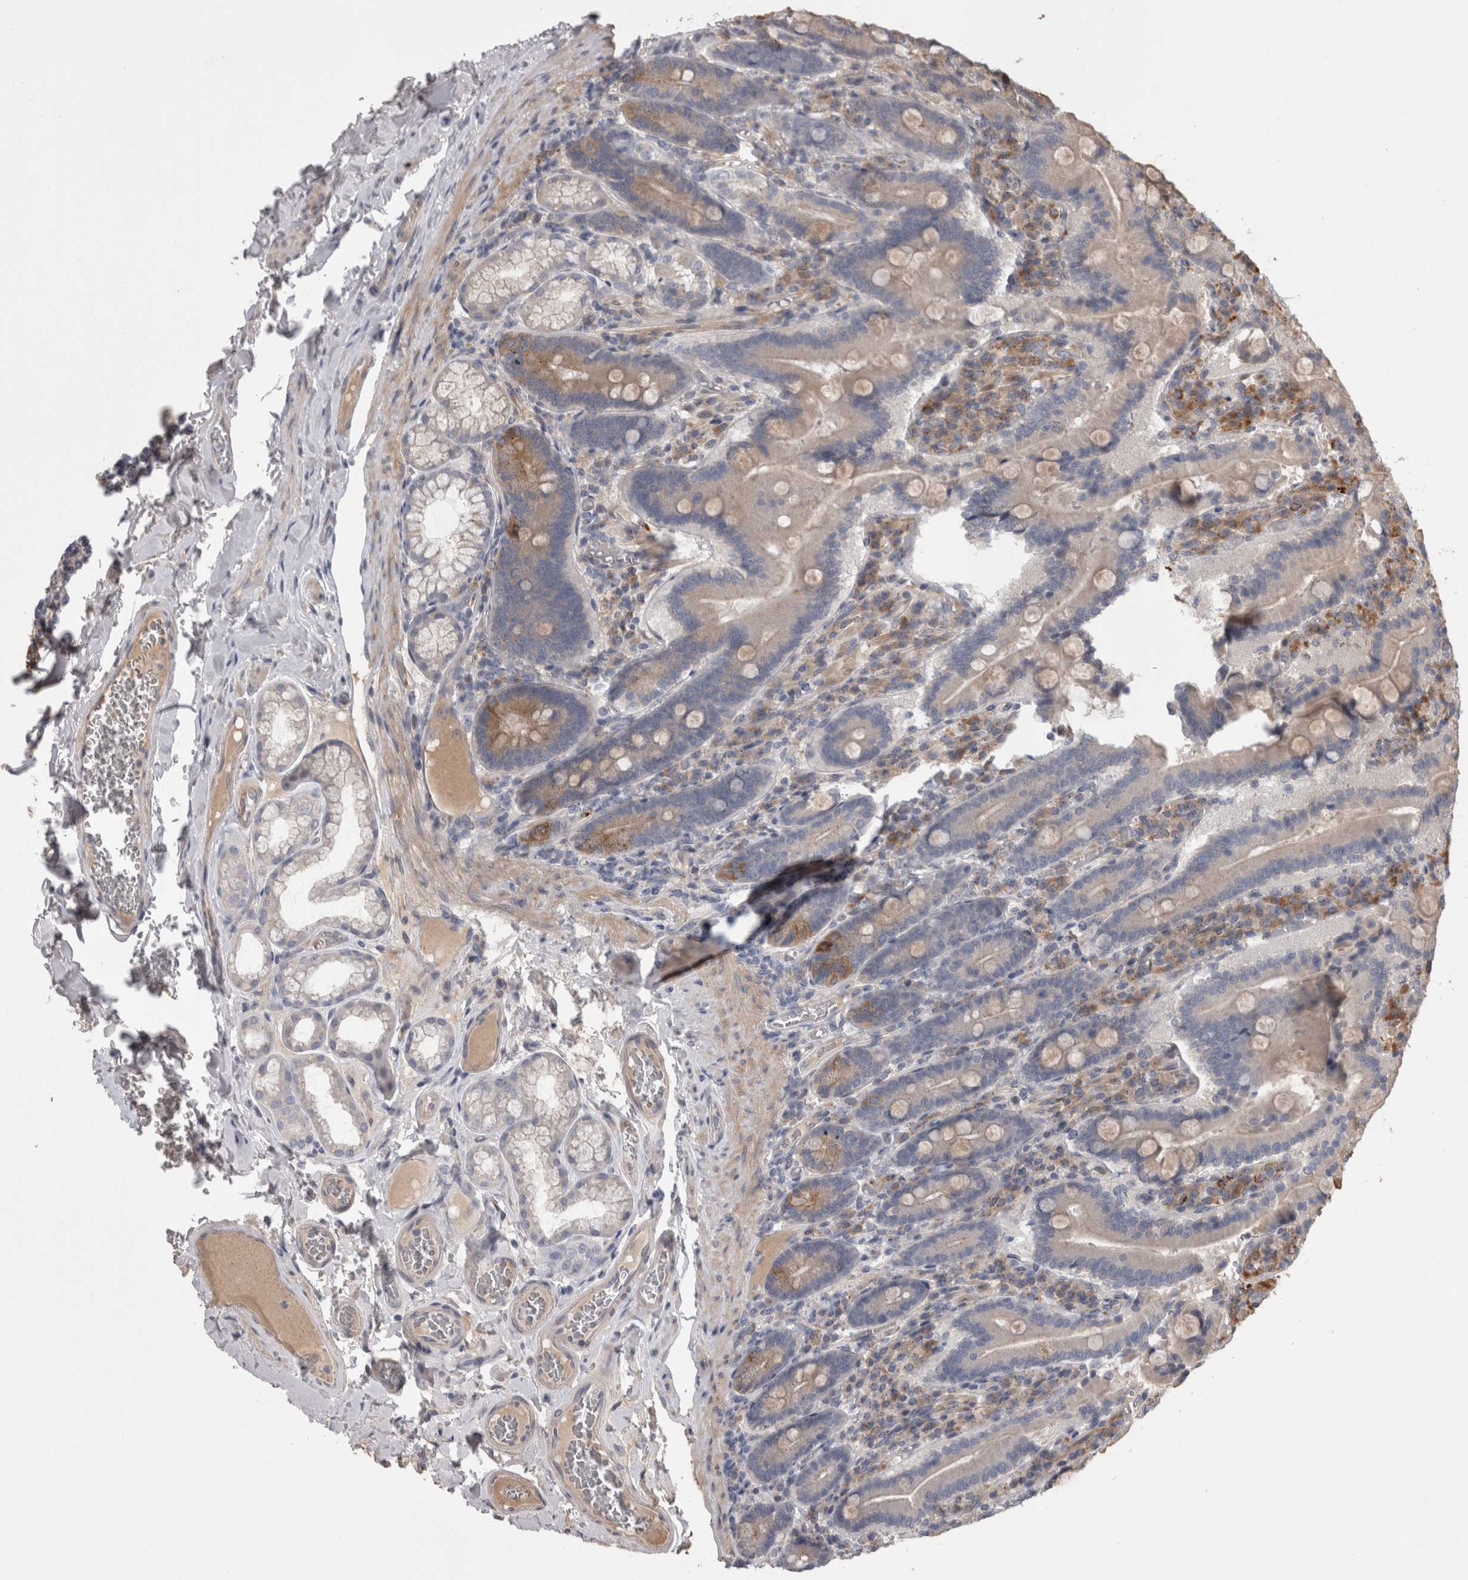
{"staining": {"intensity": "weak", "quantity": "25%-75%", "location": "cytoplasmic/membranous"}, "tissue": "duodenum", "cell_type": "Glandular cells", "image_type": "normal", "snomed": [{"axis": "morphology", "description": "Normal tissue, NOS"}, {"axis": "topography", "description": "Duodenum"}], "caption": "The immunohistochemical stain labels weak cytoplasmic/membranous positivity in glandular cells of unremarkable duodenum.", "gene": "STC1", "patient": {"sex": "female", "age": 62}}